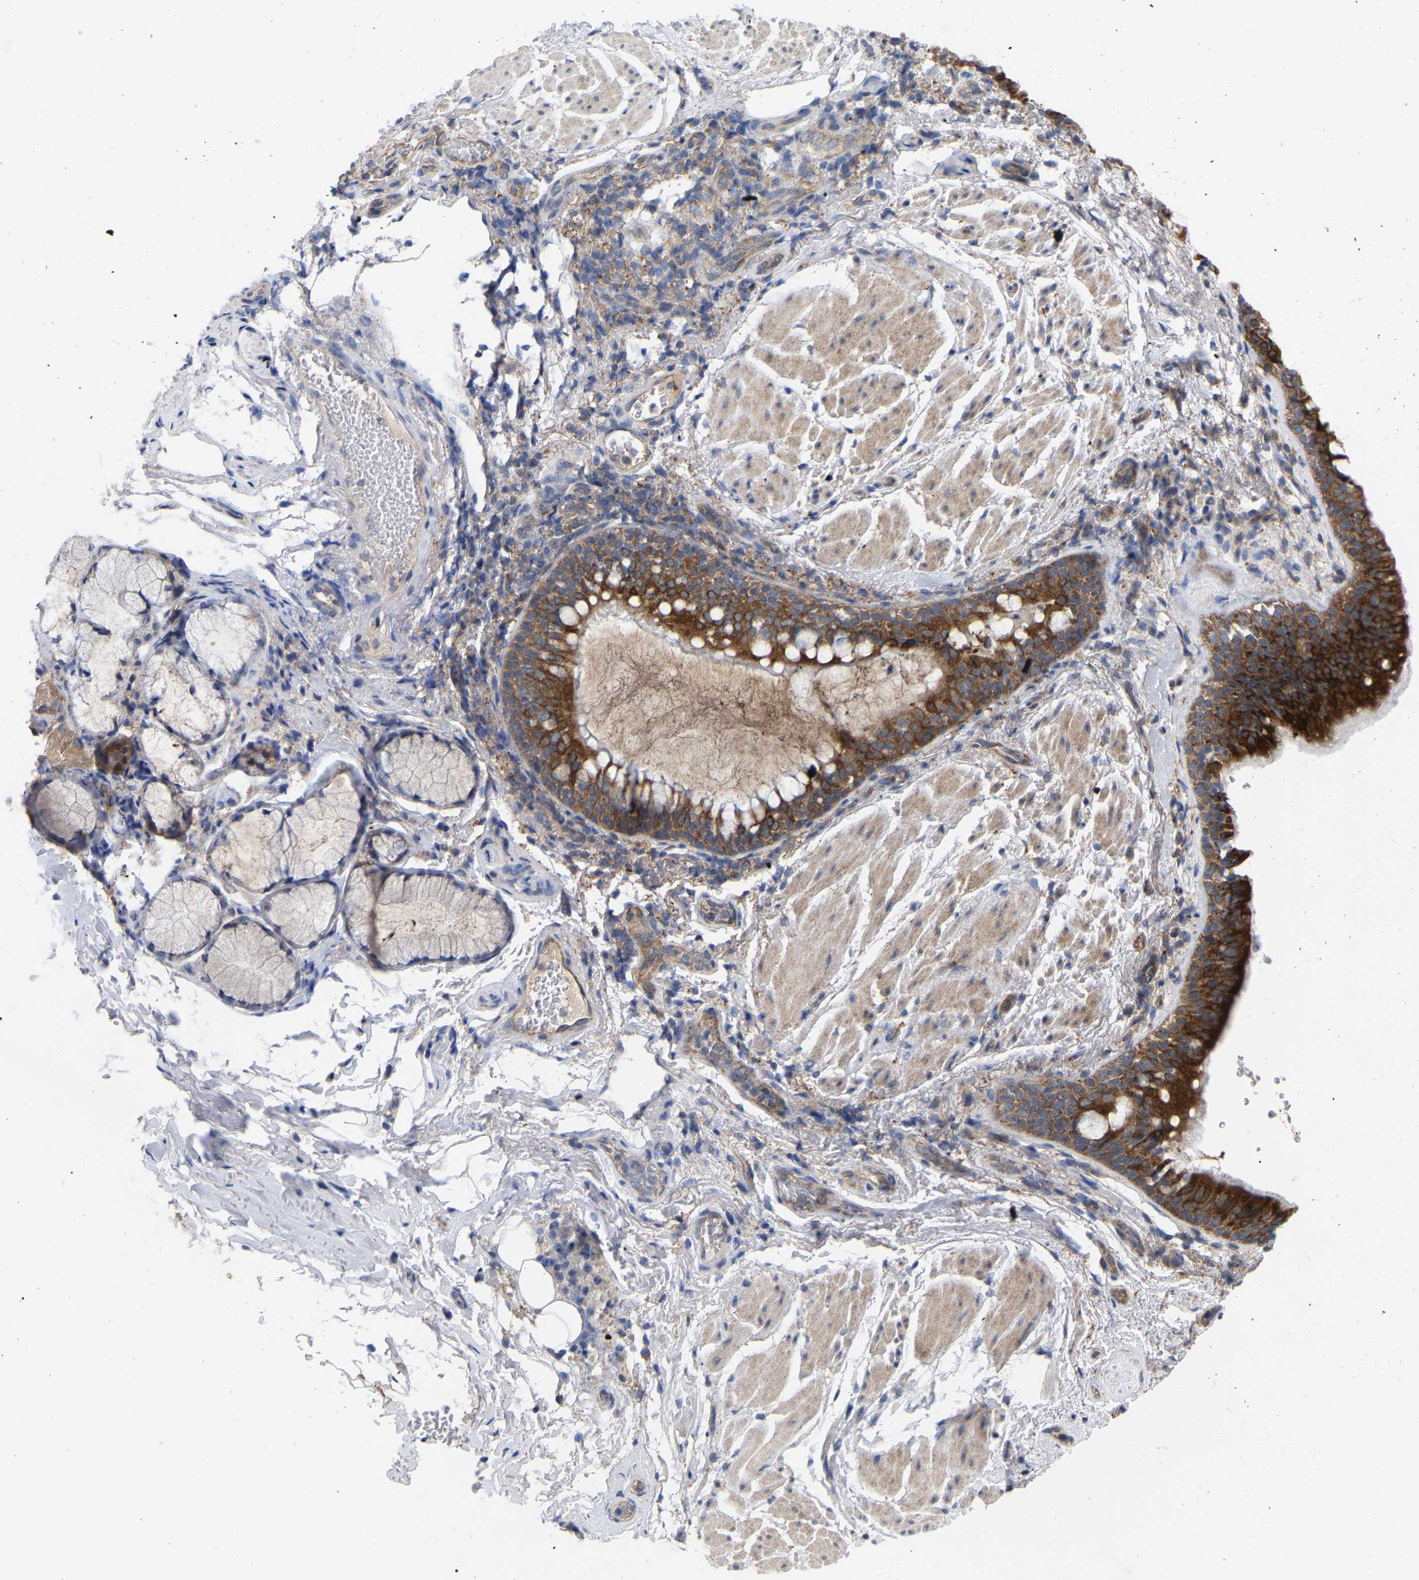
{"staining": {"intensity": "strong", "quantity": ">75%", "location": "cytoplasmic/membranous"}, "tissue": "bronchus", "cell_type": "Respiratory epithelial cells", "image_type": "normal", "snomed": [{"axis": "morphology", "description": "Normal tissue, NOS"}, {"axis": "morphology", "description": "Inflammation, NOS"}, {"axis": "topography", "description": "Cartilage tissue"}, {"axis": "topography", "description": "Bronchus"}], "caption": "Bronchus stained for a protein demonstrates strong cytoplasmic/membranous positivity in respiratory epithelial cells. The staining was performed using DAB, with brown indicating positive protein expression. Nuclei are stained blue with hematoxylin.", "gene": "TCP1", "patient": {"sex": "male", "age": 77}}